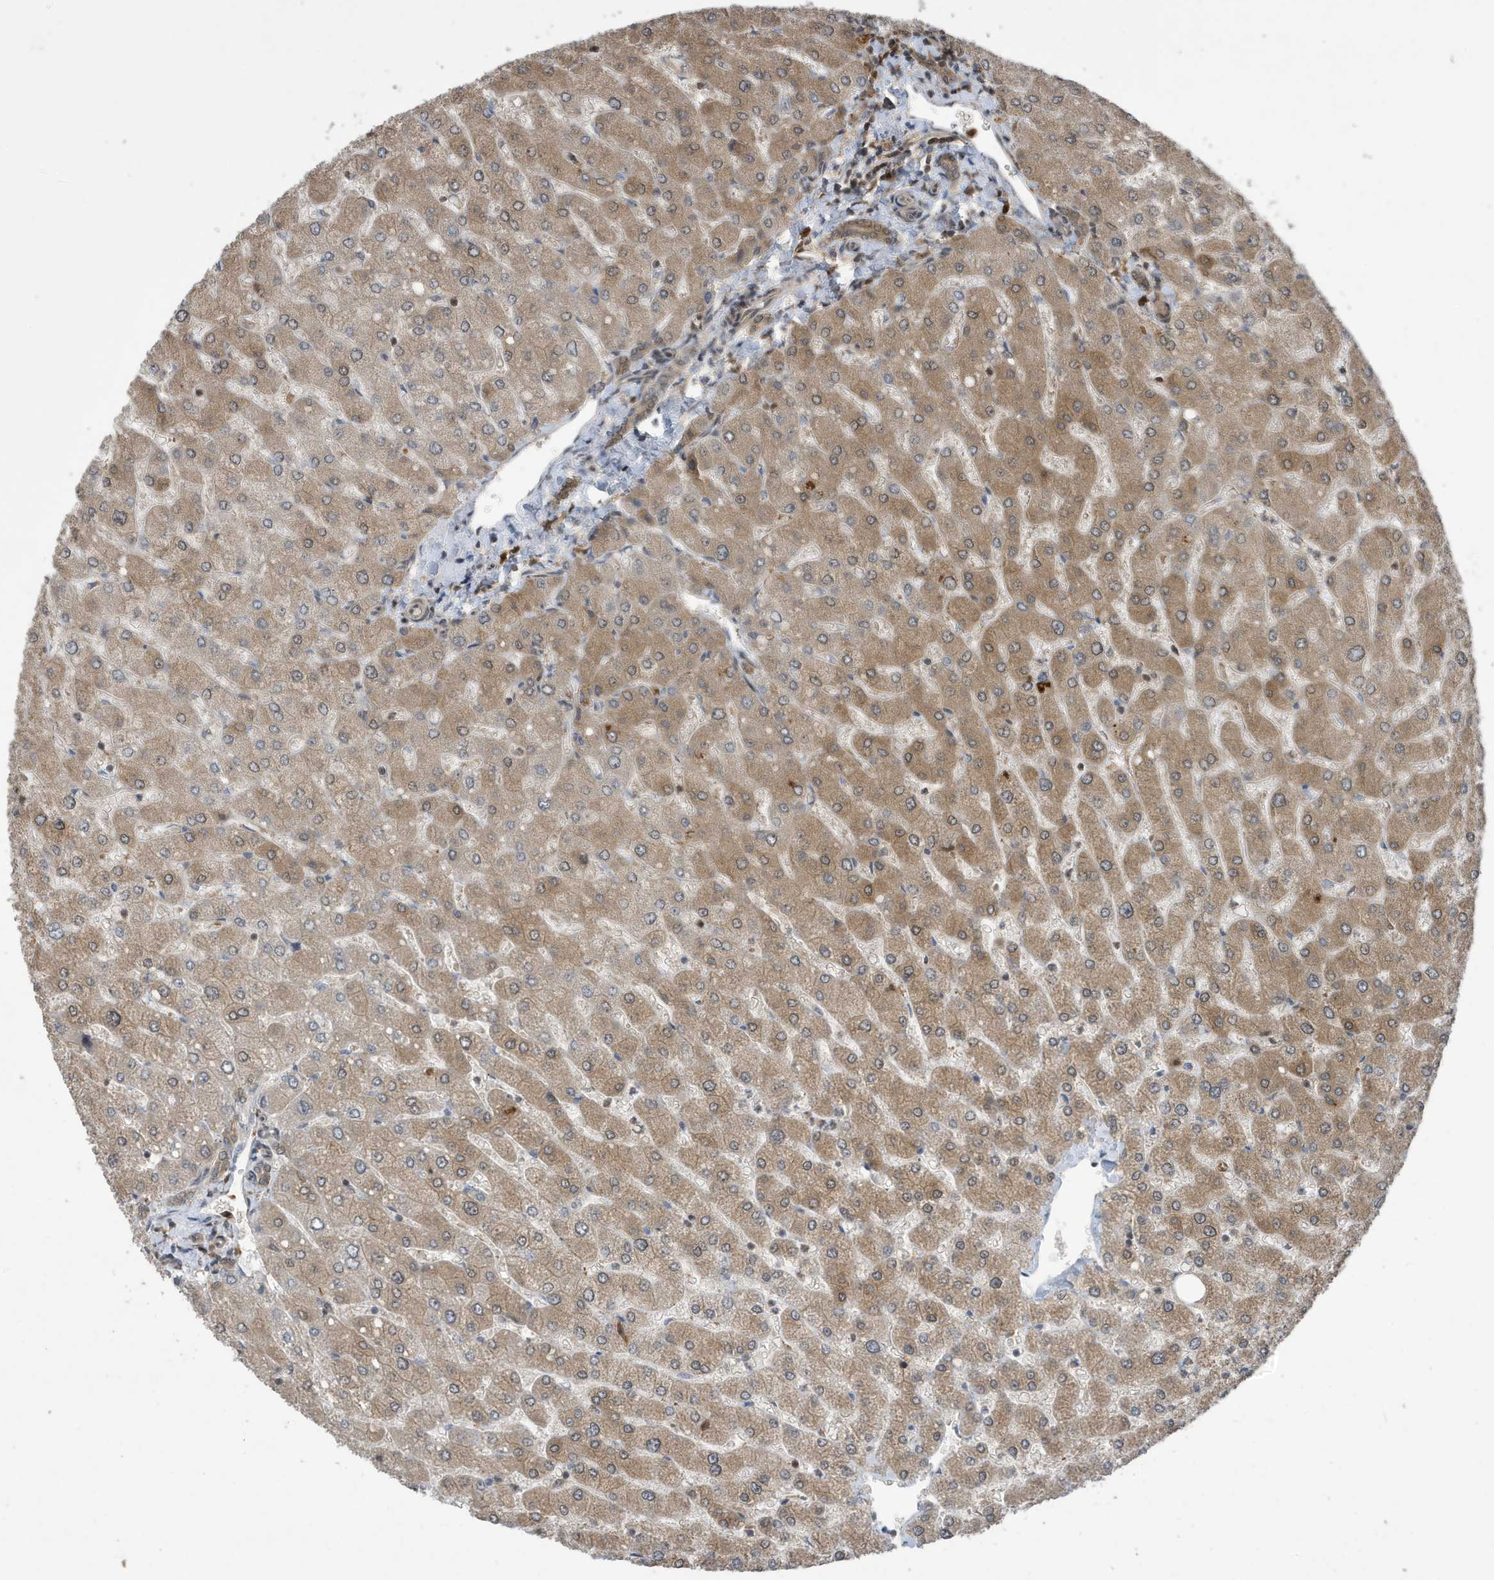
{"staining": {"intensity": "weak", "quantity": ">75%", "location": "cytoplasmic/membranous,nuclear"}, "tissue": "liver", "cell_type": "Cholangiocytes", "image_type": "normal", "snomed": [{"axis": "morphology", "description": "Normal tissue, NOS"}, {"axis": "topography", "description": "Liver"}], "caption": "A brown stain shows weak cytoplasmic/membranous,nuclear expression of a protein in cholangiocytes of normal human liver. (Stains: DAB (3,3'-diaminobenzidine) in brown, nuclei in blue, Microscopy: brightfield microscopy at high magnification).", "gene": "UBQLN1", "patient": {"sex": "male", "age": 55}}